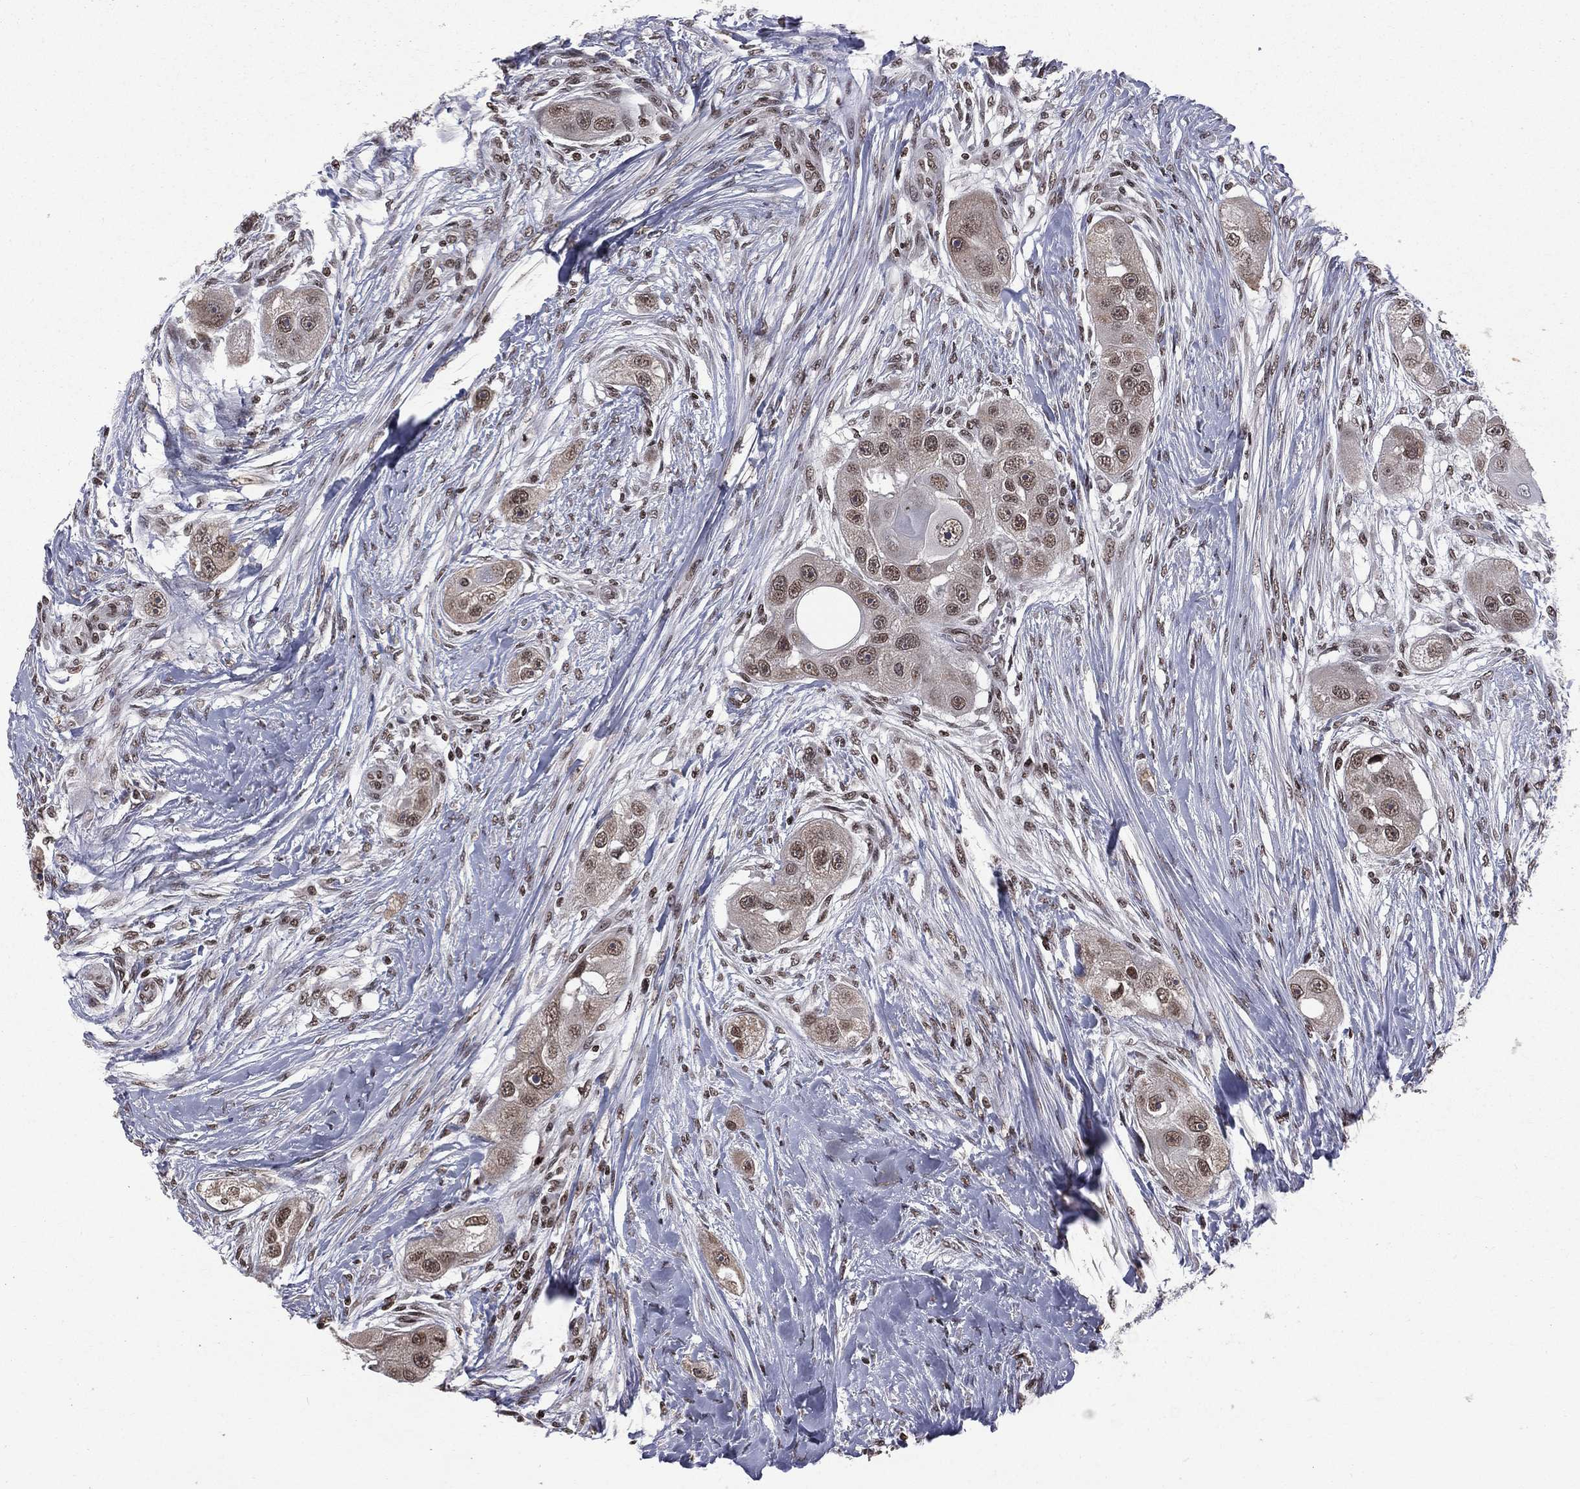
{"staining": {"intensity": "weak", "quantity": ">75%", "location": "nuclear"}, "tissue": "head and neck cancer", "cell_type": "Tumor cells", "image_type": "cancer", "snomed": [{"axis": "morphology", "description": "Normal tissue, NOS"}, {"axis": "morphology", "description": "Squamous cell carcinoma, NOS"}, {"axis": "topography", "description": "Skeletal muscle"}, {"axis": "topography", "description": "Head-Neck"}], "caption": "Immunohistochemistry (IHC) of human head and neck squamous cell carcinoma displays low levels of weak nuclear staining in approximately >75% of tumor cells.", "gene": "RFX7", "patient": {"sex": "male", "age": 51}}